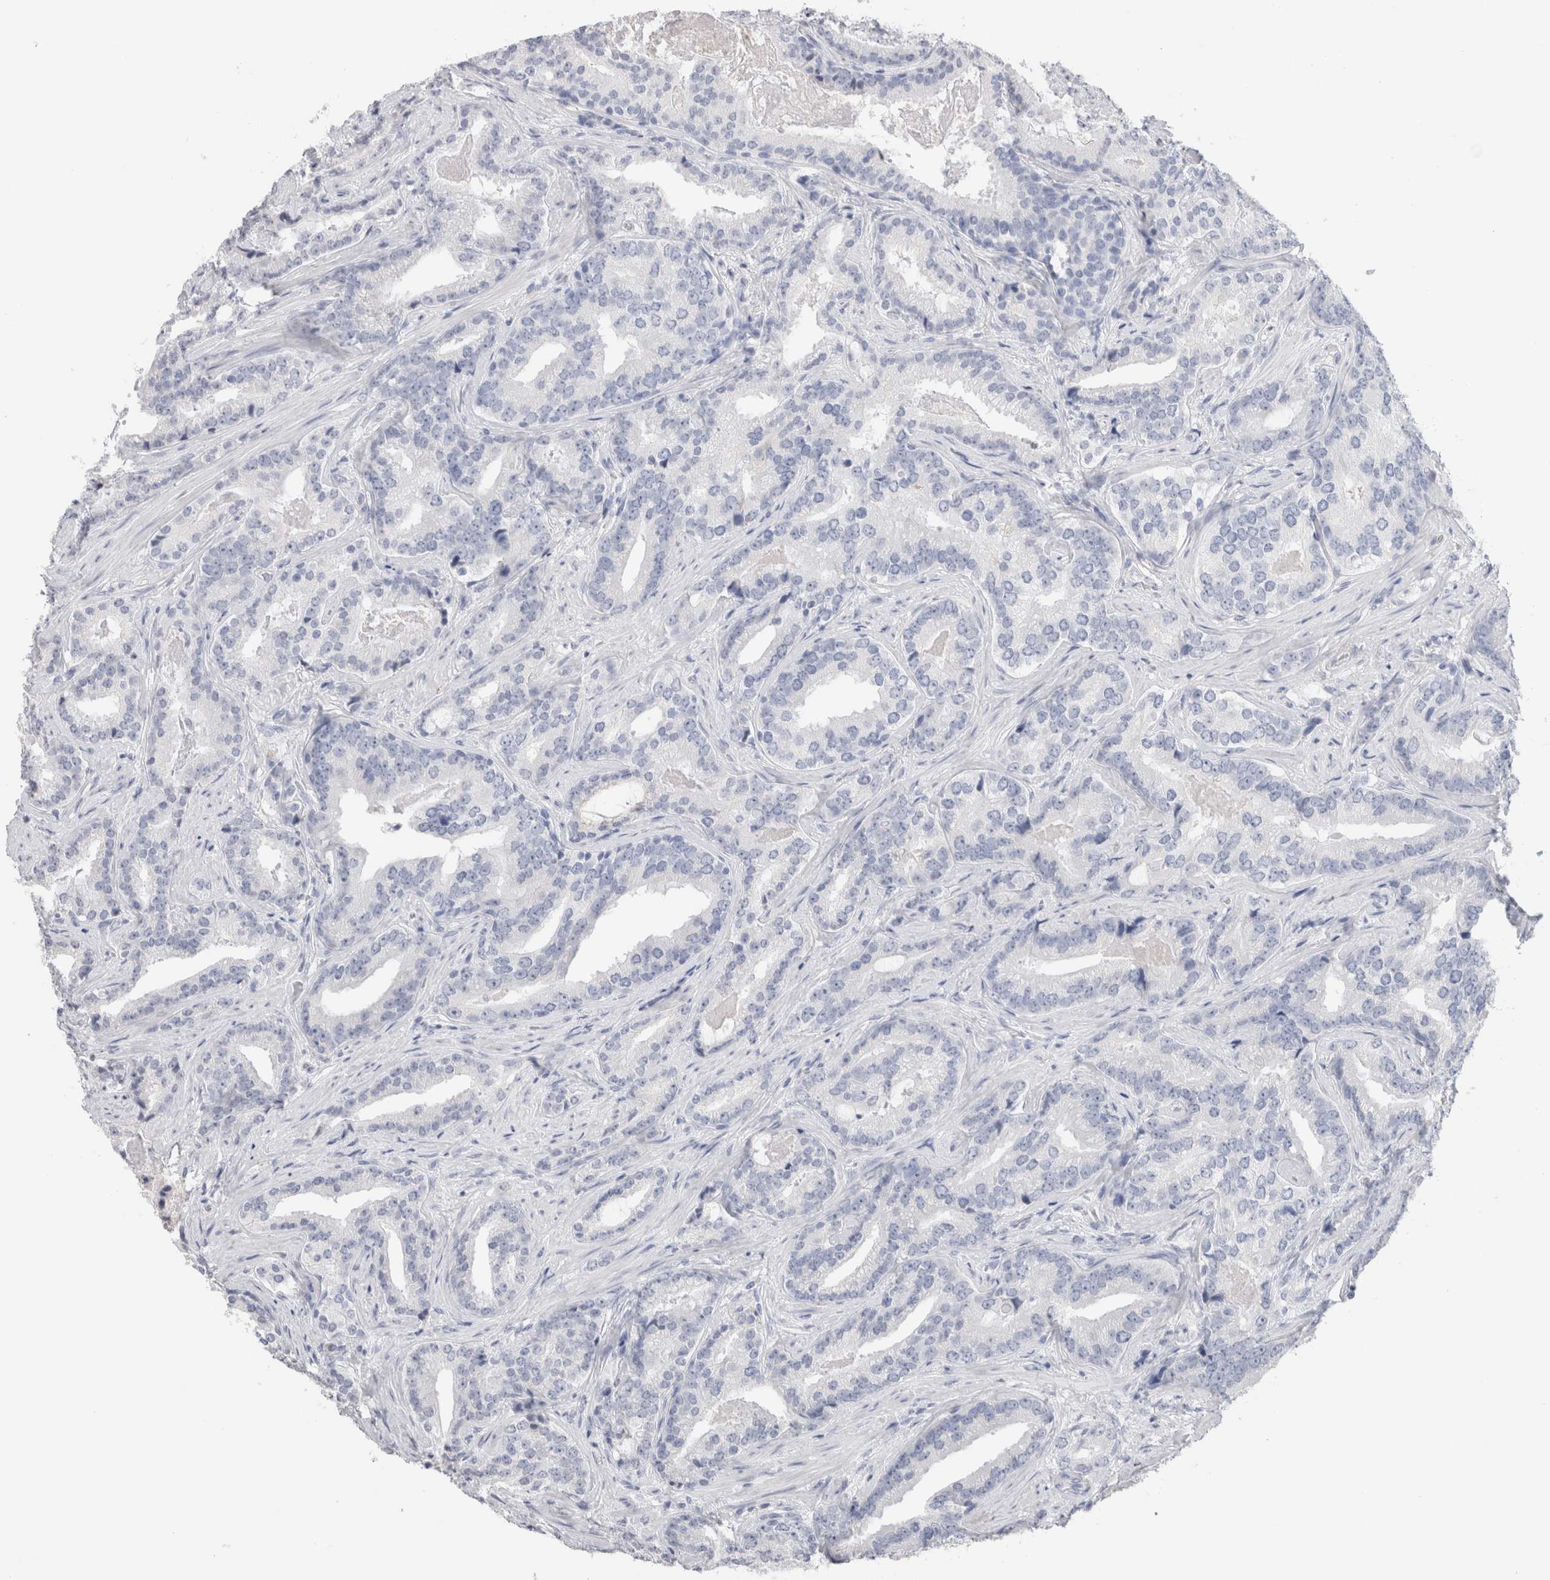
{"staining": {"intensity": "negative", "quantity": "none", "location": "none"}, "tissue": "prostate cancer", "cell_type": "Tumor cells", "image_type": "cancer", "snomed": [{"axis": "morphology", "description": "Adenocarcinoma, Low grade"}, {"axis": "topography", "description": "Prostate"}], "caption": "This is a photomicrograph of immunohistochemistry staining of adenocarcinoma (low-grade) (prostate), which shows no staining in tumor cells. The staining is performed using DAB brown chromogen with nuclei counter-stained in using hematoxylin.", "gene": "LAMP3", "patient": {"sex": "male", "age": 67}}